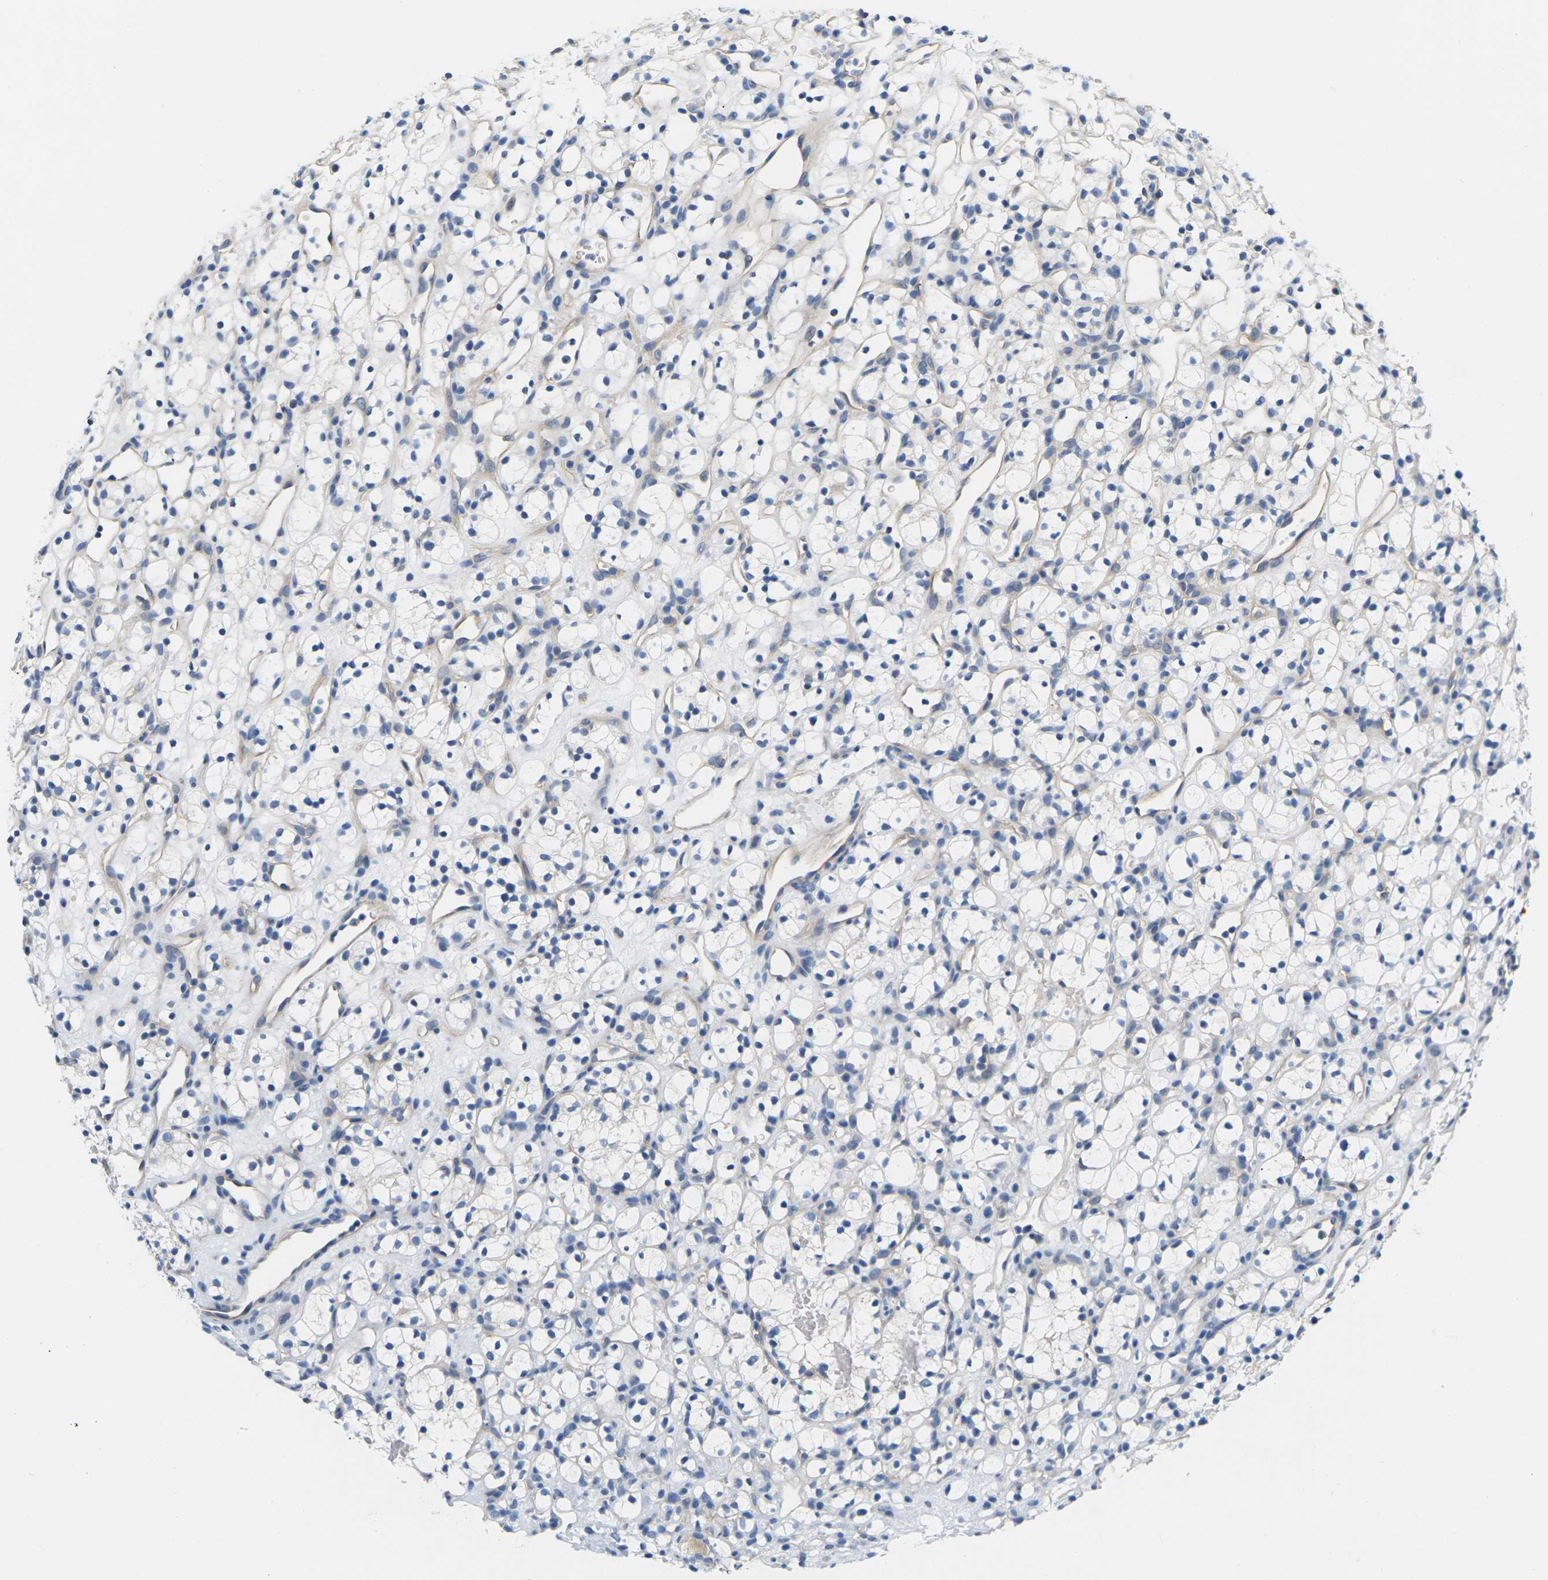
{"staining": {"intensity": "negative", "quantity": "none", "location": "none"}, "tissue": "renal cancer", "cell_type": "Tumor cells", "image_type": "cancer", "snomed": [{"axis": "morphology", "description": "Adenocarcinoma, NOS"}, {"axis": "topography", "description": "Kidney"}], "caption": "Renal cancer (adenocarcinoma) stained for a protein using IHC exhibits no positivity tumor cells.", "gene": "ITGA5", "patient": {"sex": "female", "age": 60}}